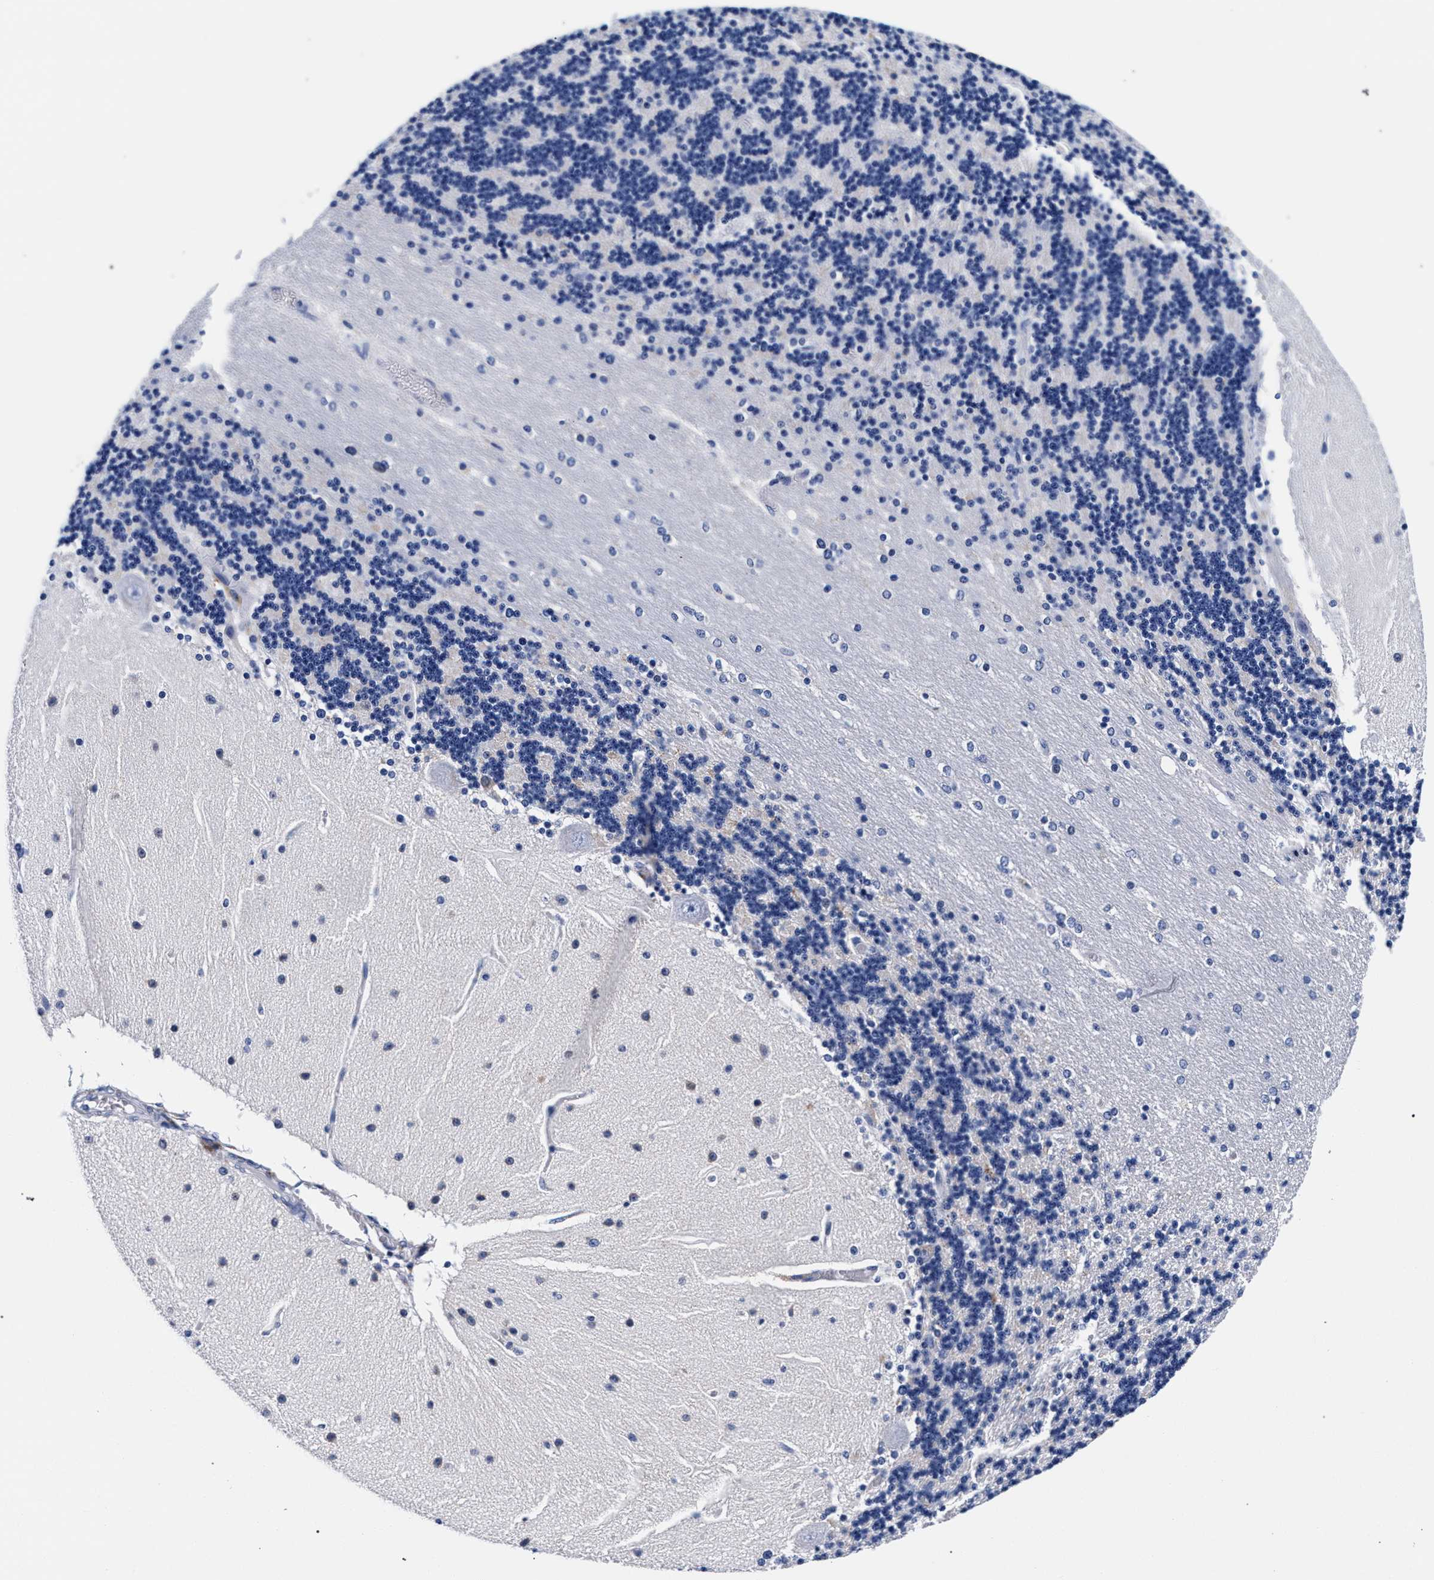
{"staining": {"intensity": "negative", "quantity": "none", "location": "none"}, "tissue": "cerebellum", "cell_type": "Cells in granular layer", "image_type": "normal", "snomed": [{"axis": "morphology", "description": "Normal tissue, NOS"}, {"axis": "topography", "description": "Cerebellum"}], "caption": "Immunohistochemical staining of unremarkable human cerebellum exhibits no significant expression in cells in granular layer. Brightfield microscopy of immunohistochemistry (IHC) stained with DAB (brown) and hematoxylin (blue), captured at high magnification.", "gene": "RAB3B", "patient": {"sex": "female", "age": 54}}